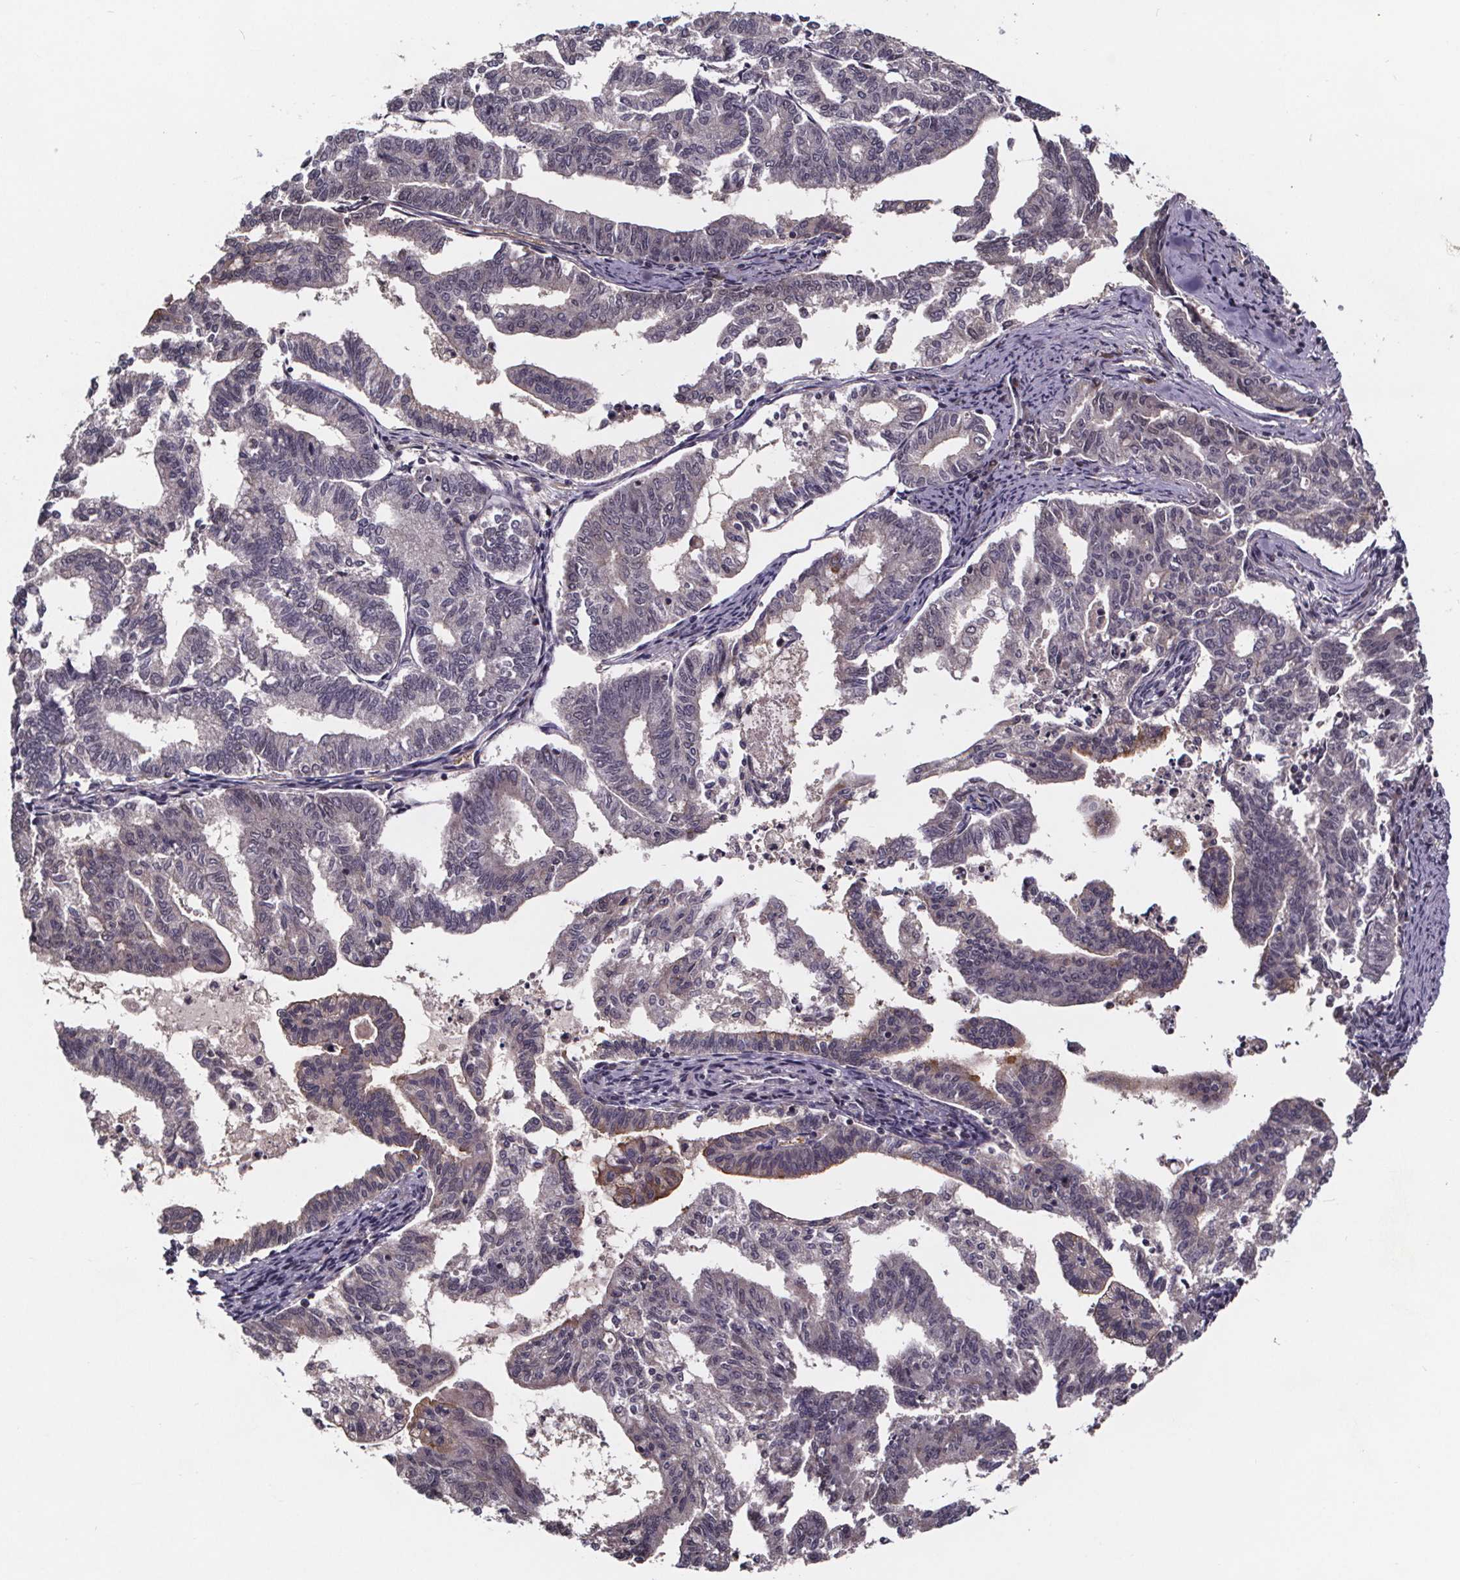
{"staining": {"intensity": "moderate", "quantity": "<25%", "location": "cytoplasmic/membranous"}, "tissue": "endometrial cancer", "cell_type": "Tumor cells", "image_type": "cancer", "snomed": [{"axis": "morphology", "description": "Adenocarcinoma, NOS"}, {"axis": "topography", "description": "Endometrium"}], "caption": "Immunohistochemistry of human adenocarcinoma (endometrial) reveals low levels of moderate cytoplasmic/membranous positivity in approximately <25% of tumor cells.", "gene": "SMIM1", "patient": {"sex": "female", "age": 79}}